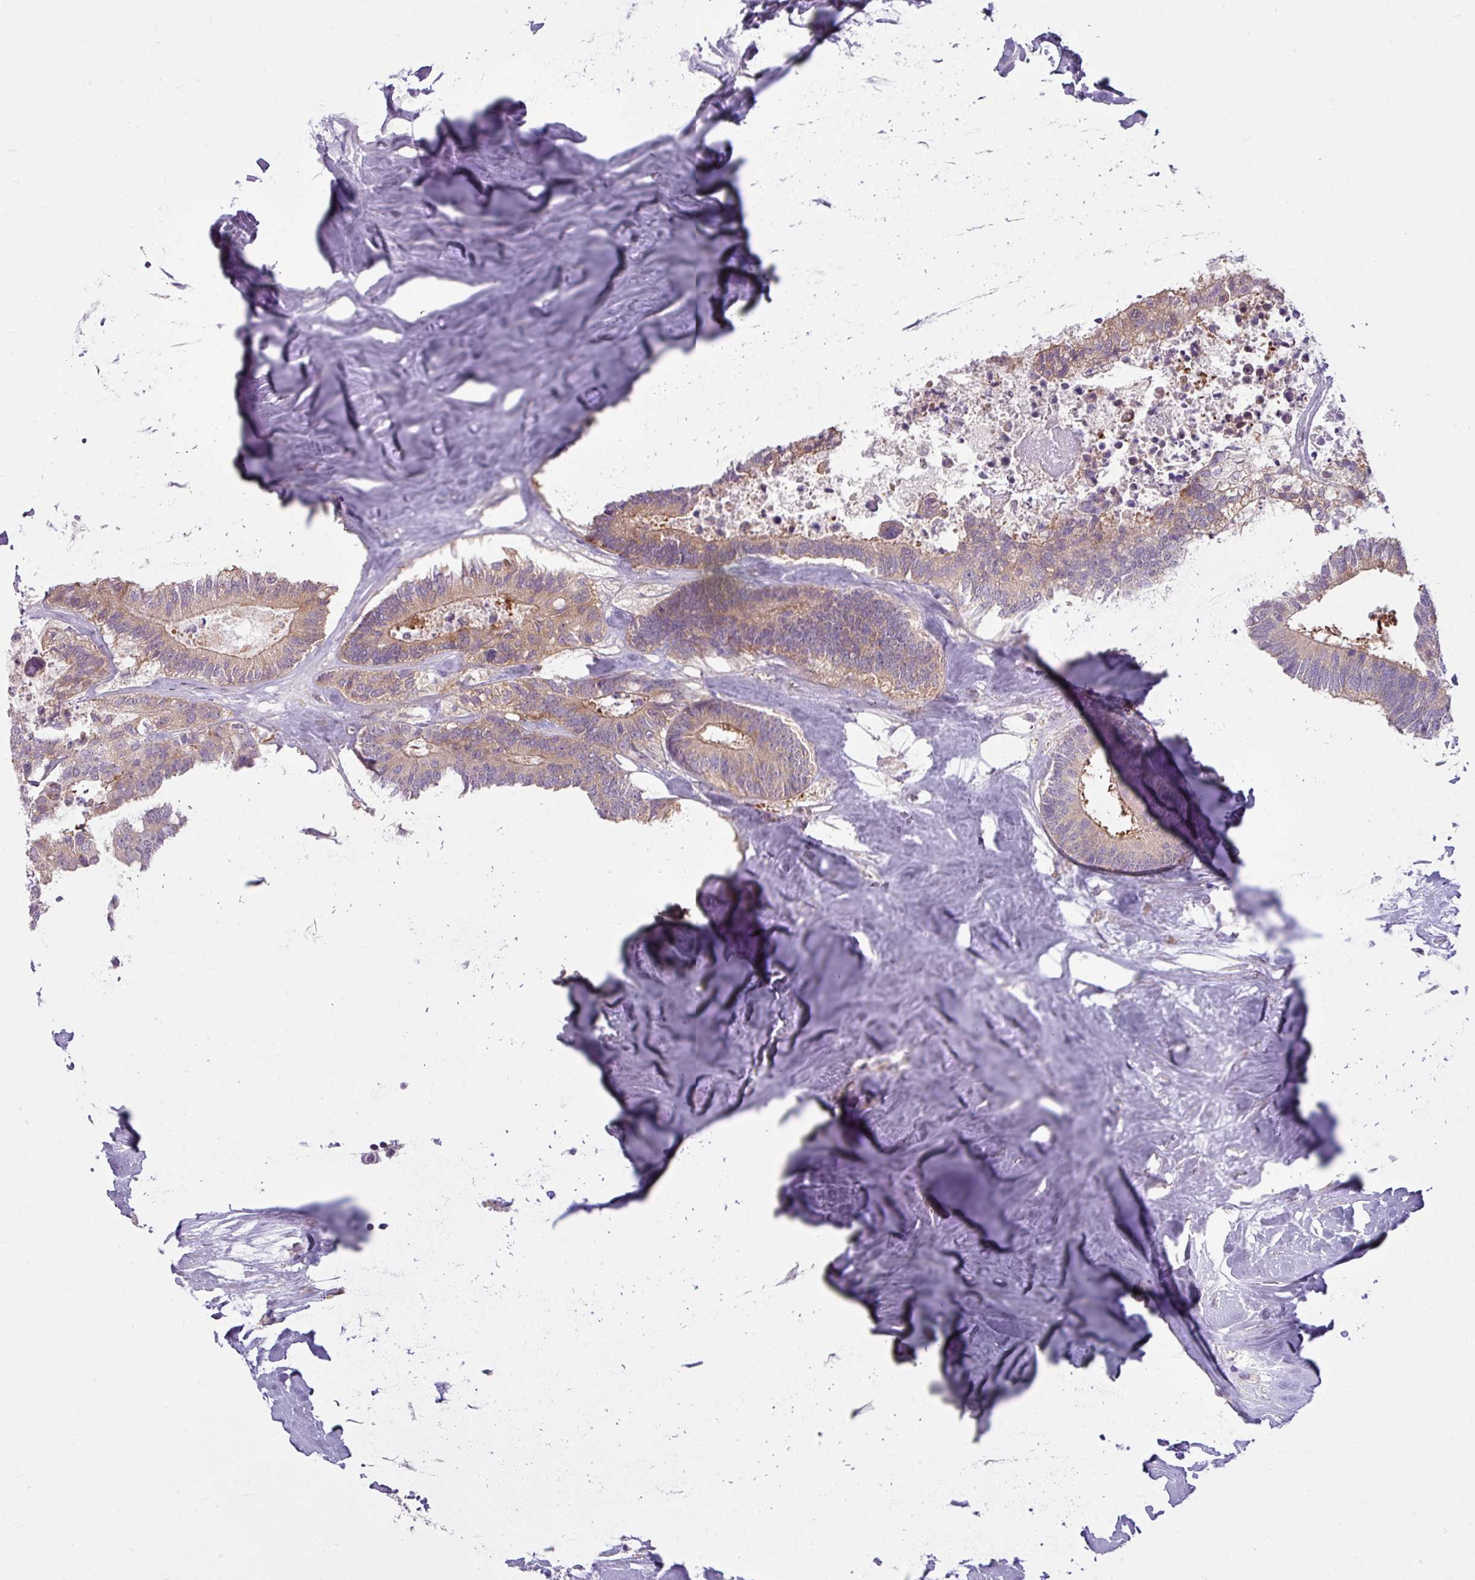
{"staining": {"intensity": "weak", "quantity": ">75%", "location": "cytoplasmic/membranous"}, "tissue": "colorectal cancer", "cell_type": "Tumor cells", "image_type": "cancer", "snomed": [{"axis": "morphology", "description": "Adenocarcinoma, NOS"}, {"axis": "topography", "description": "Colon"}, {"axis": "topography", "description": "Rectum"}], "caption": "Weak cytoplasmic/membranous staining for a protein is seen in approximately >75% of tumor cells of colorectal adenocarcinoma using immunohistochemistry.", "gene": "CAMK2B", "patient": {"sex": "male", "age": 57}}